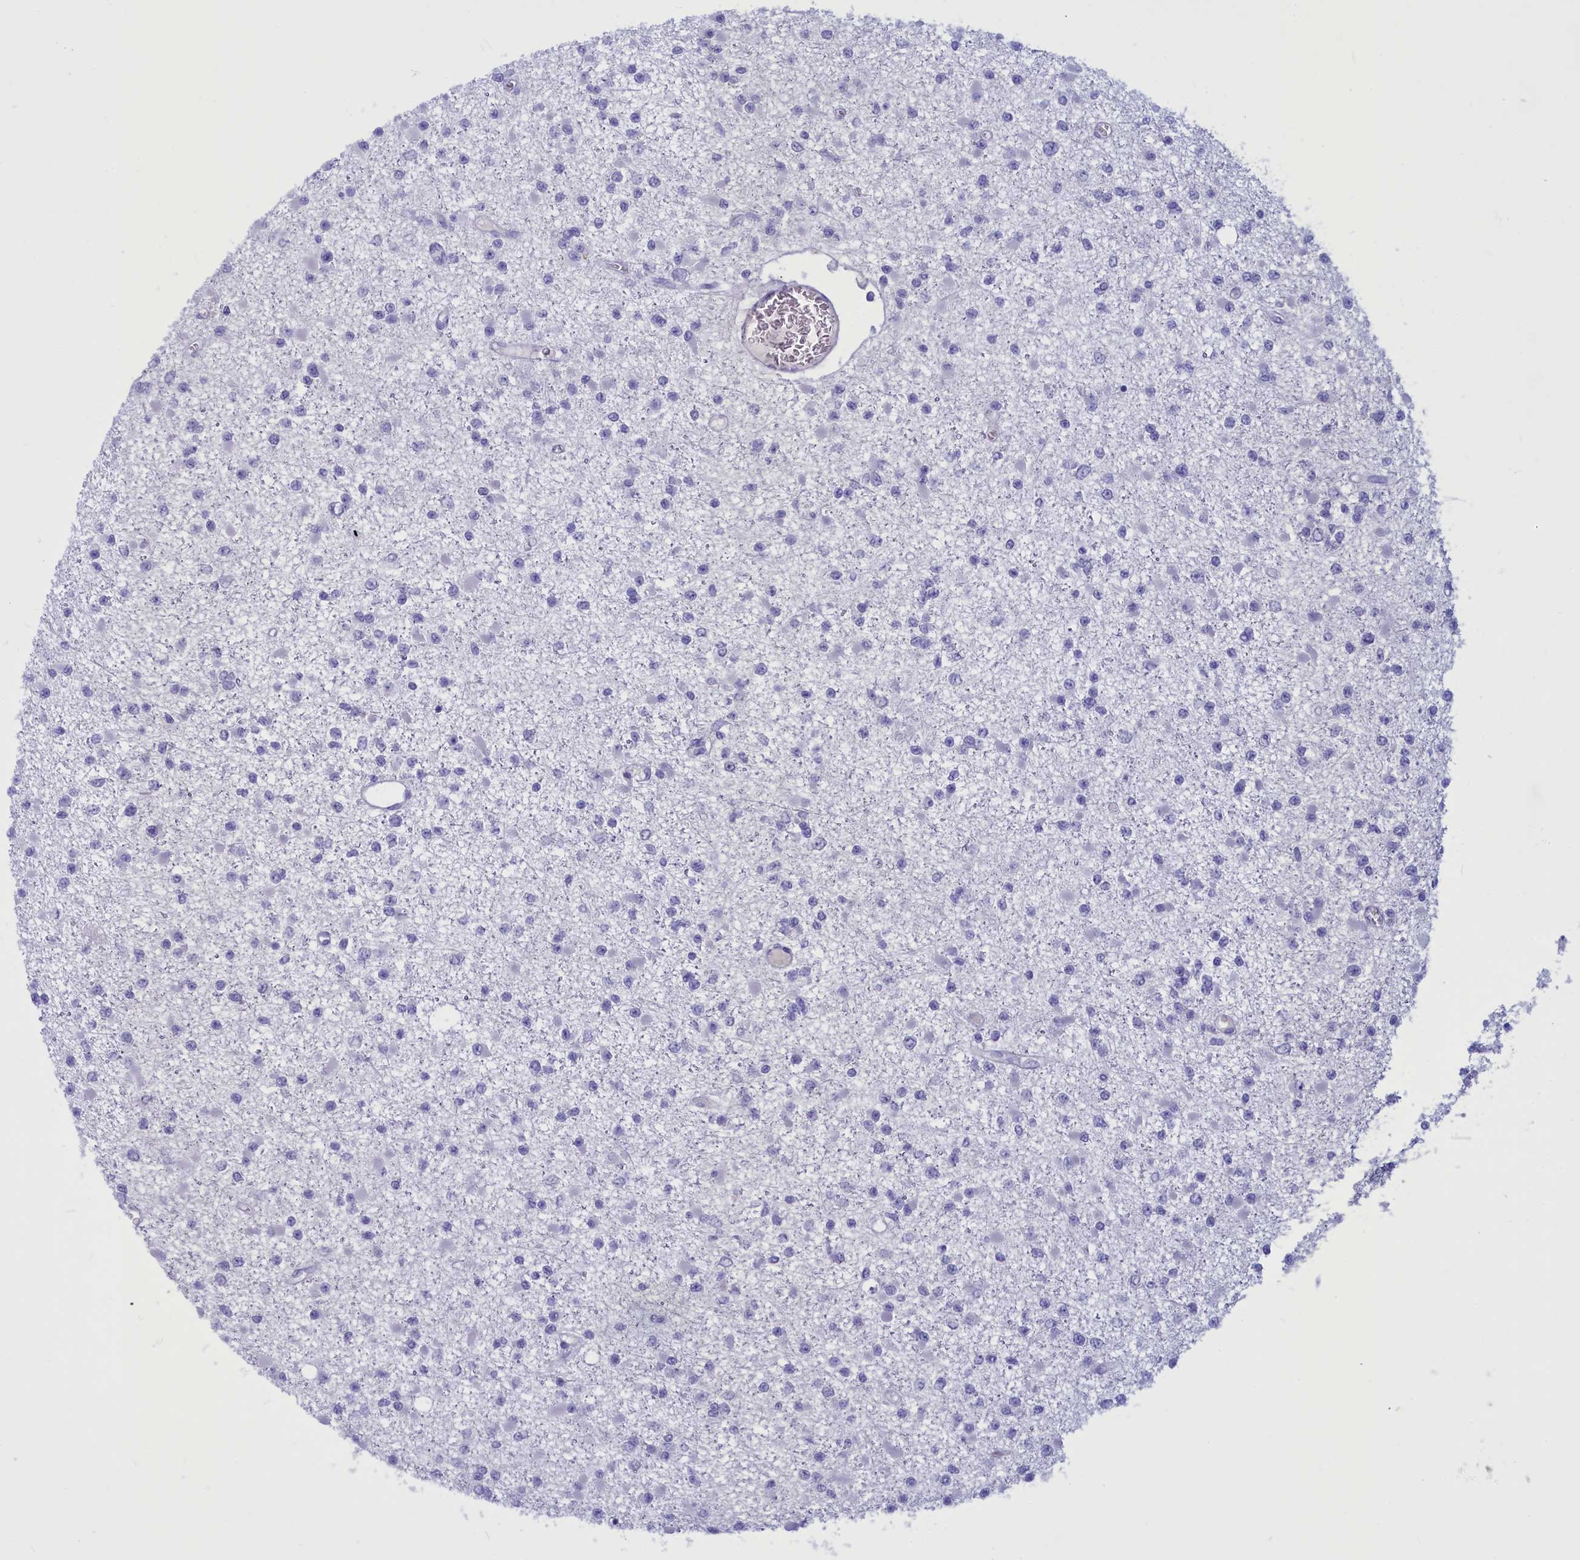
{"staining": {"intensity": "negative", "quantity": "none", "location": "none"}, "tissue": "glioma", "cell_type": "Tumor cells", "image_type": "cancer", "snomed": [{"axis": "morphology", "description": "Glioma, malignant, Low grade"}, {"axis": "topography", "description": "Brain"}], "caption": "Immunohistochemistry (IHC) photomicrograph of human glioma stained for a protein (brown), which shows no staining in tumor cells. (Stains: DAB (3,3'-diaminobenzidine) IHC with hematoxylin counter stain, Microscopy: brightfield microscopy at high magnification).", "gene": "GAPDHS", "patient": {"sex": "female", "age": 22}}